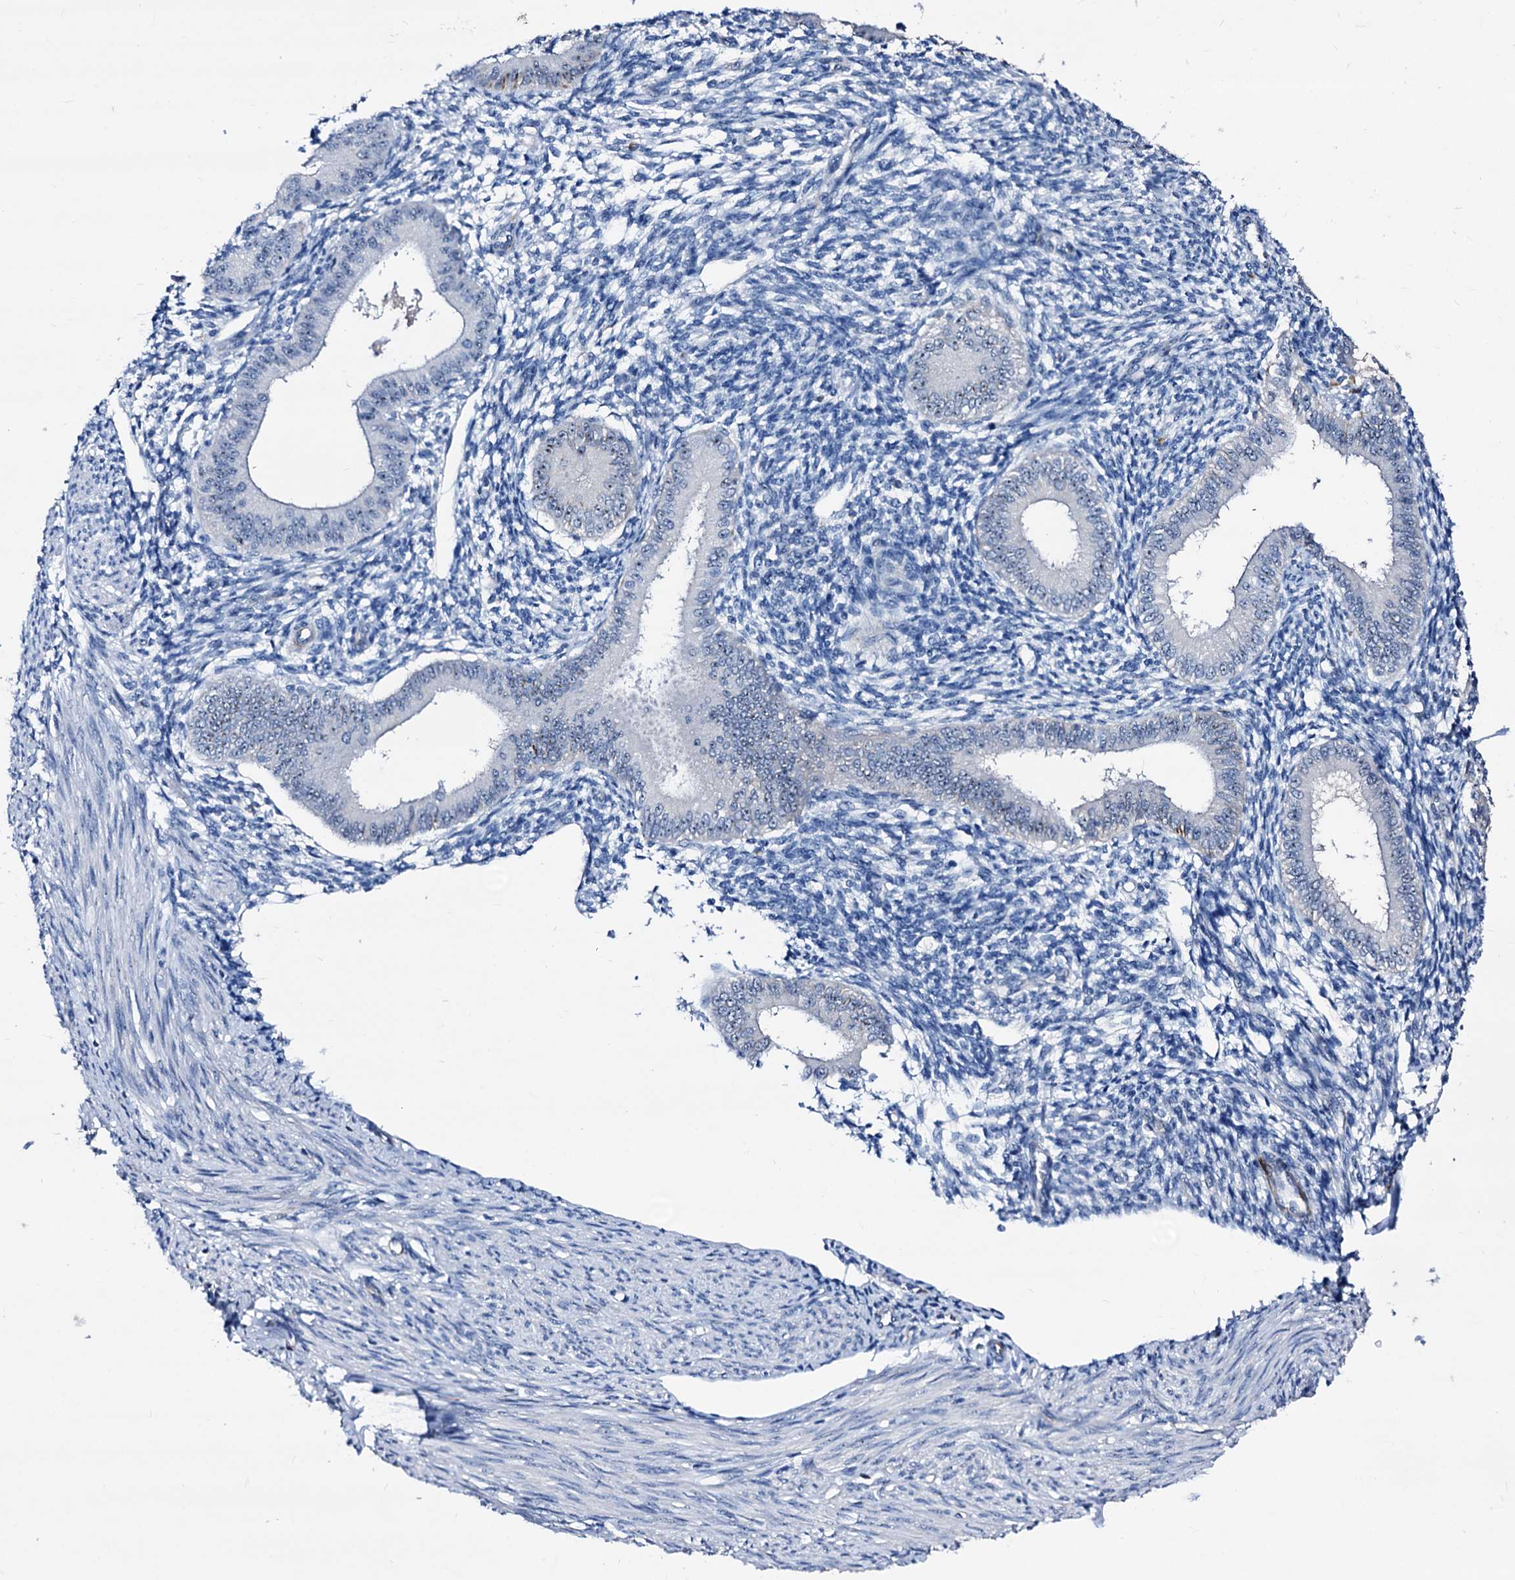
{"staining": {"intensity": "negative", "quantity": "none", "location": "none"}, "tissue": "endometrium", "cell_type": "Cells in endometrial stroma", "image_type": "normal", "snomed": [{"axis": "morphology", "description": "Normal tissue, NOS"}, {"axis": "topography", "description": "Uterus"}, {"axis": "topography", "description": "Endometrium"}], "caption": "The image exhibits no significant staining in cells in endometrial stroma of endometrium.", "gene": "EMG1", "patient": {"sex": "female", "age": 48}}